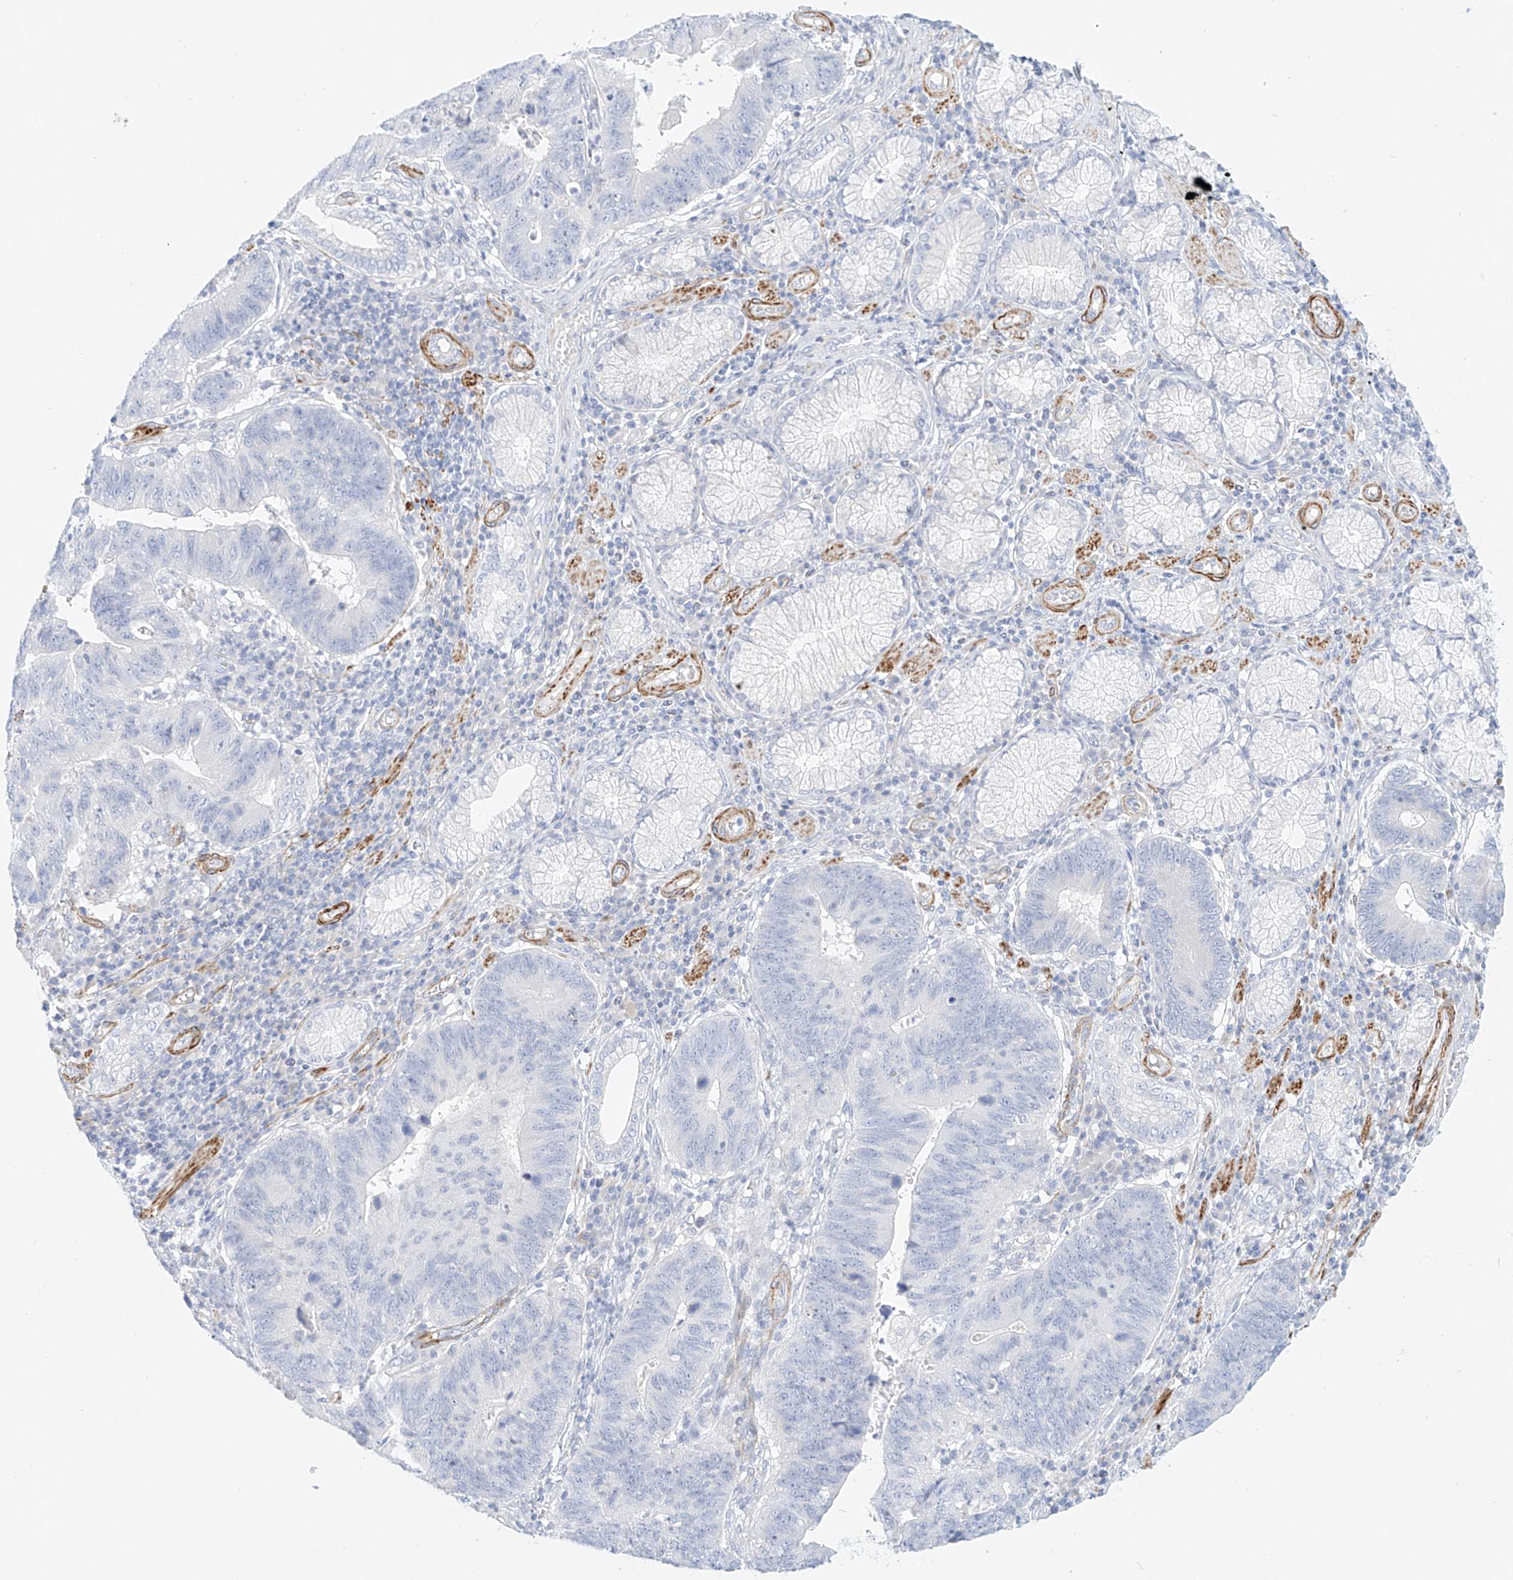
{"staining": {"intensity": "negative", "quantity": "none", "location": "none"}, "tissue": "stomach cancer", "cell_type": "Tumor cells", "image_type": "cancer", "snomed": [{"axis": "morphology", "description": "Adenocarcinoma, NOS"}, {"axis": "topography", "description": "Stomach"}], "caption": "Image shows no protein expression in tumor cells of stomach cancer (adenocarcinoma) tissue. (DAB (3,3'-diaminobenzidine) immunohistochemistry (IHC) with hematoxylin counter stain).", "gene": "ST3GAL5", "patient": {"sex": "male", "age": 59}}